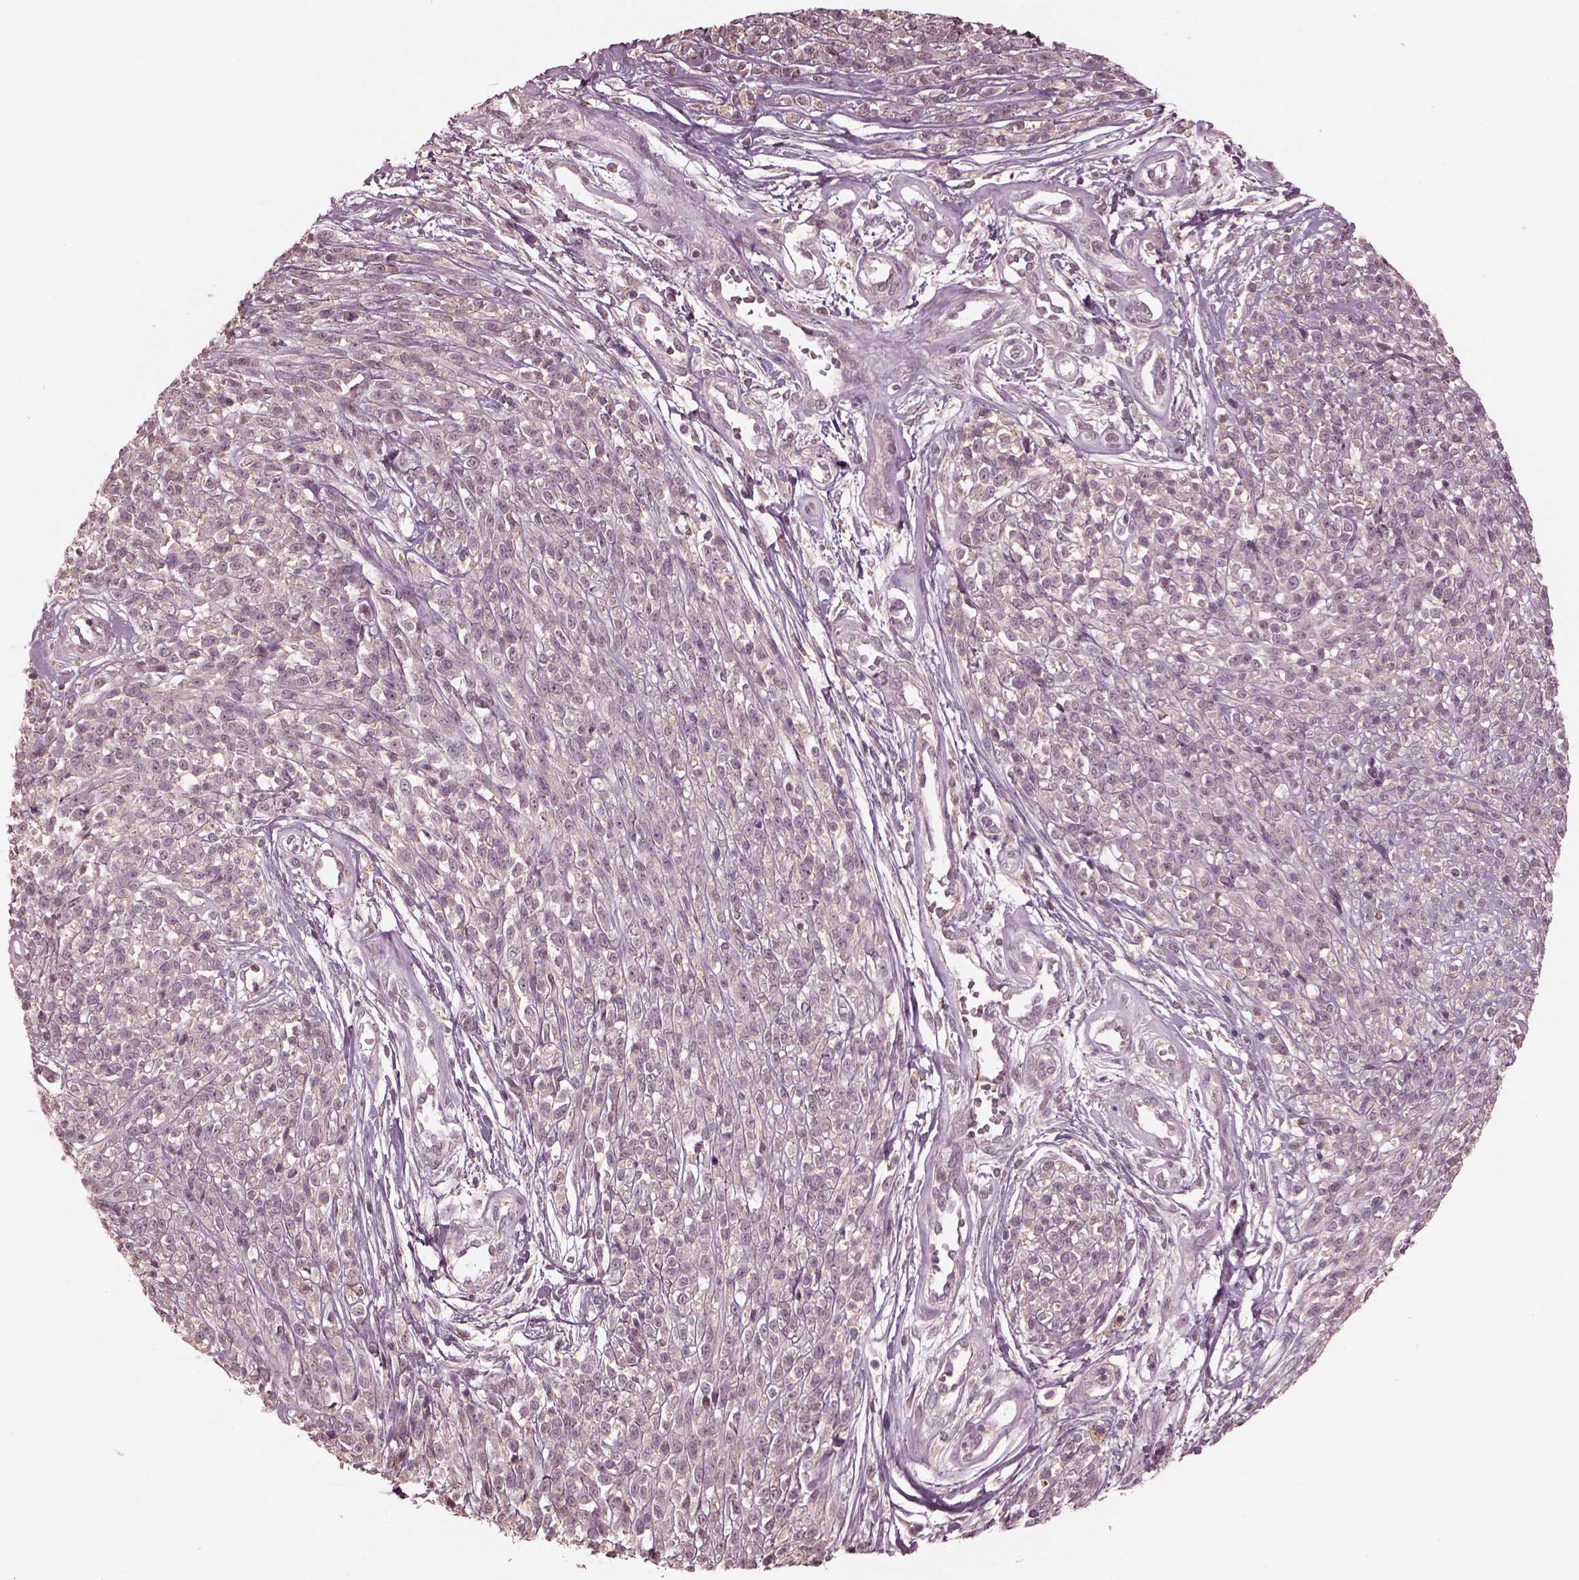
{"staining": {"intensity": "negative", "quantity": "none", "location": "none"}, "tissue": "melanoma", "cell_type": "Tumor cells", "image_type": "cancer", "snomed": [{"axis": "morphology", "description": "Malignant melanoma, NOS"}, {"axis": "topography", "description": "Skin"}, {"axis": "topography", "description": "Skin of trunk"}], "caption": "The immunohistochemistry (IHC) photomicrograph has no significant staining in tumor cells of melanoma tissue. Nuclei are stained in blue.", "gene": "VWA5B1", "patient": {"sex": "male", "age": 74}}